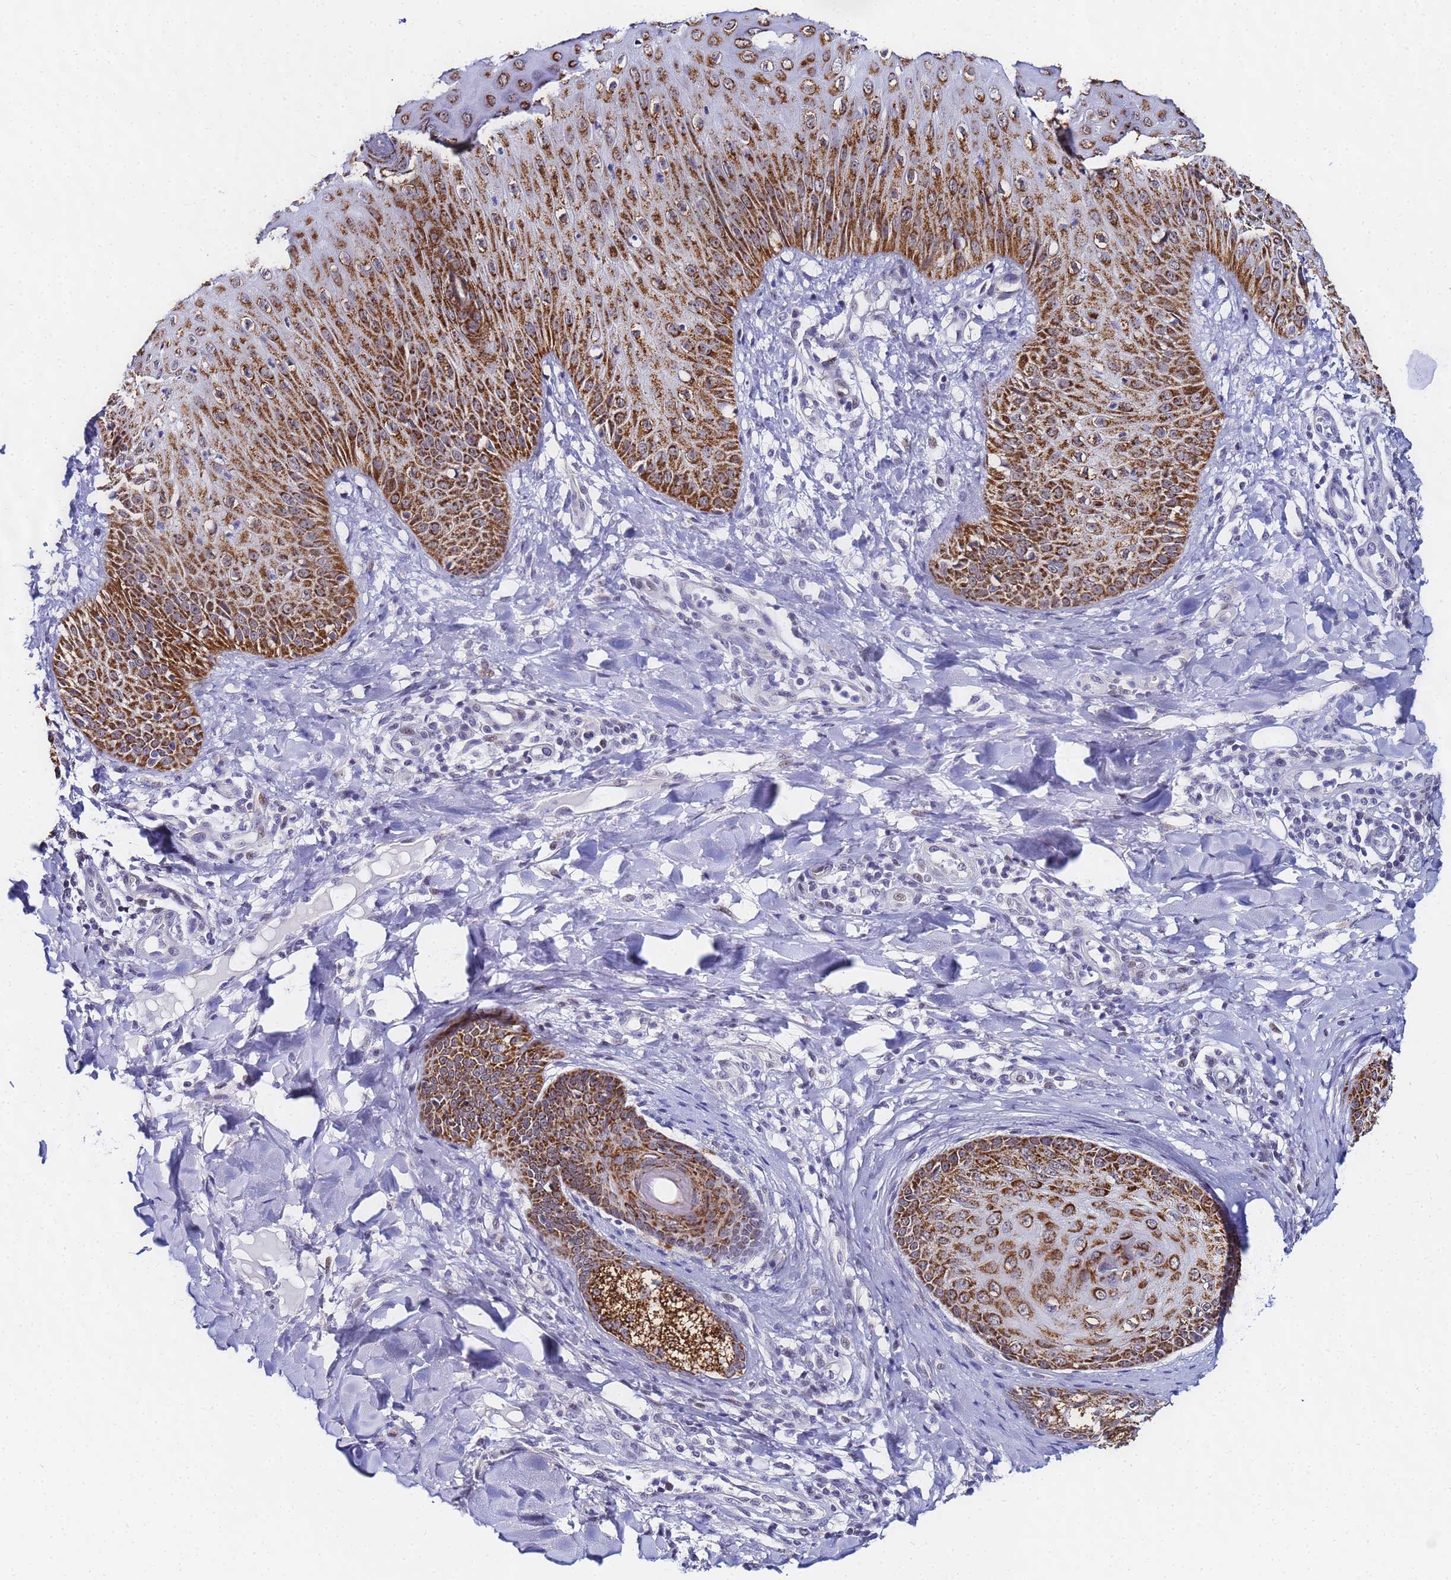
{"staining": {"intensity": "strong", "quantity": ">75%", "location": "cytoplasmic/membranous"}, "tissue": "skin", "cell_type": "Epidermal cells", "image_type": "normal", "snomed": [{"axis": "morphology", "description": "Normal tissue, NOS"}, {"axis": "morphology", "description": "Inflammation, NOS"}, {"axis": "topography", "description": "Soft tissue"}, {"axis": "topography", "description": "Anal"}], "caption": "IHC histopathology image of normal skin: skin stained using immunohistochemistry (IHC) displays high levels of strong protein expression localized specifically in the cytoplasmic/membranous of epidermal cells, appearing as a cytoplasmic/membranous brown color.", "gene": "CKMT1A", "patient": {"sex": "female", "age": 15}}